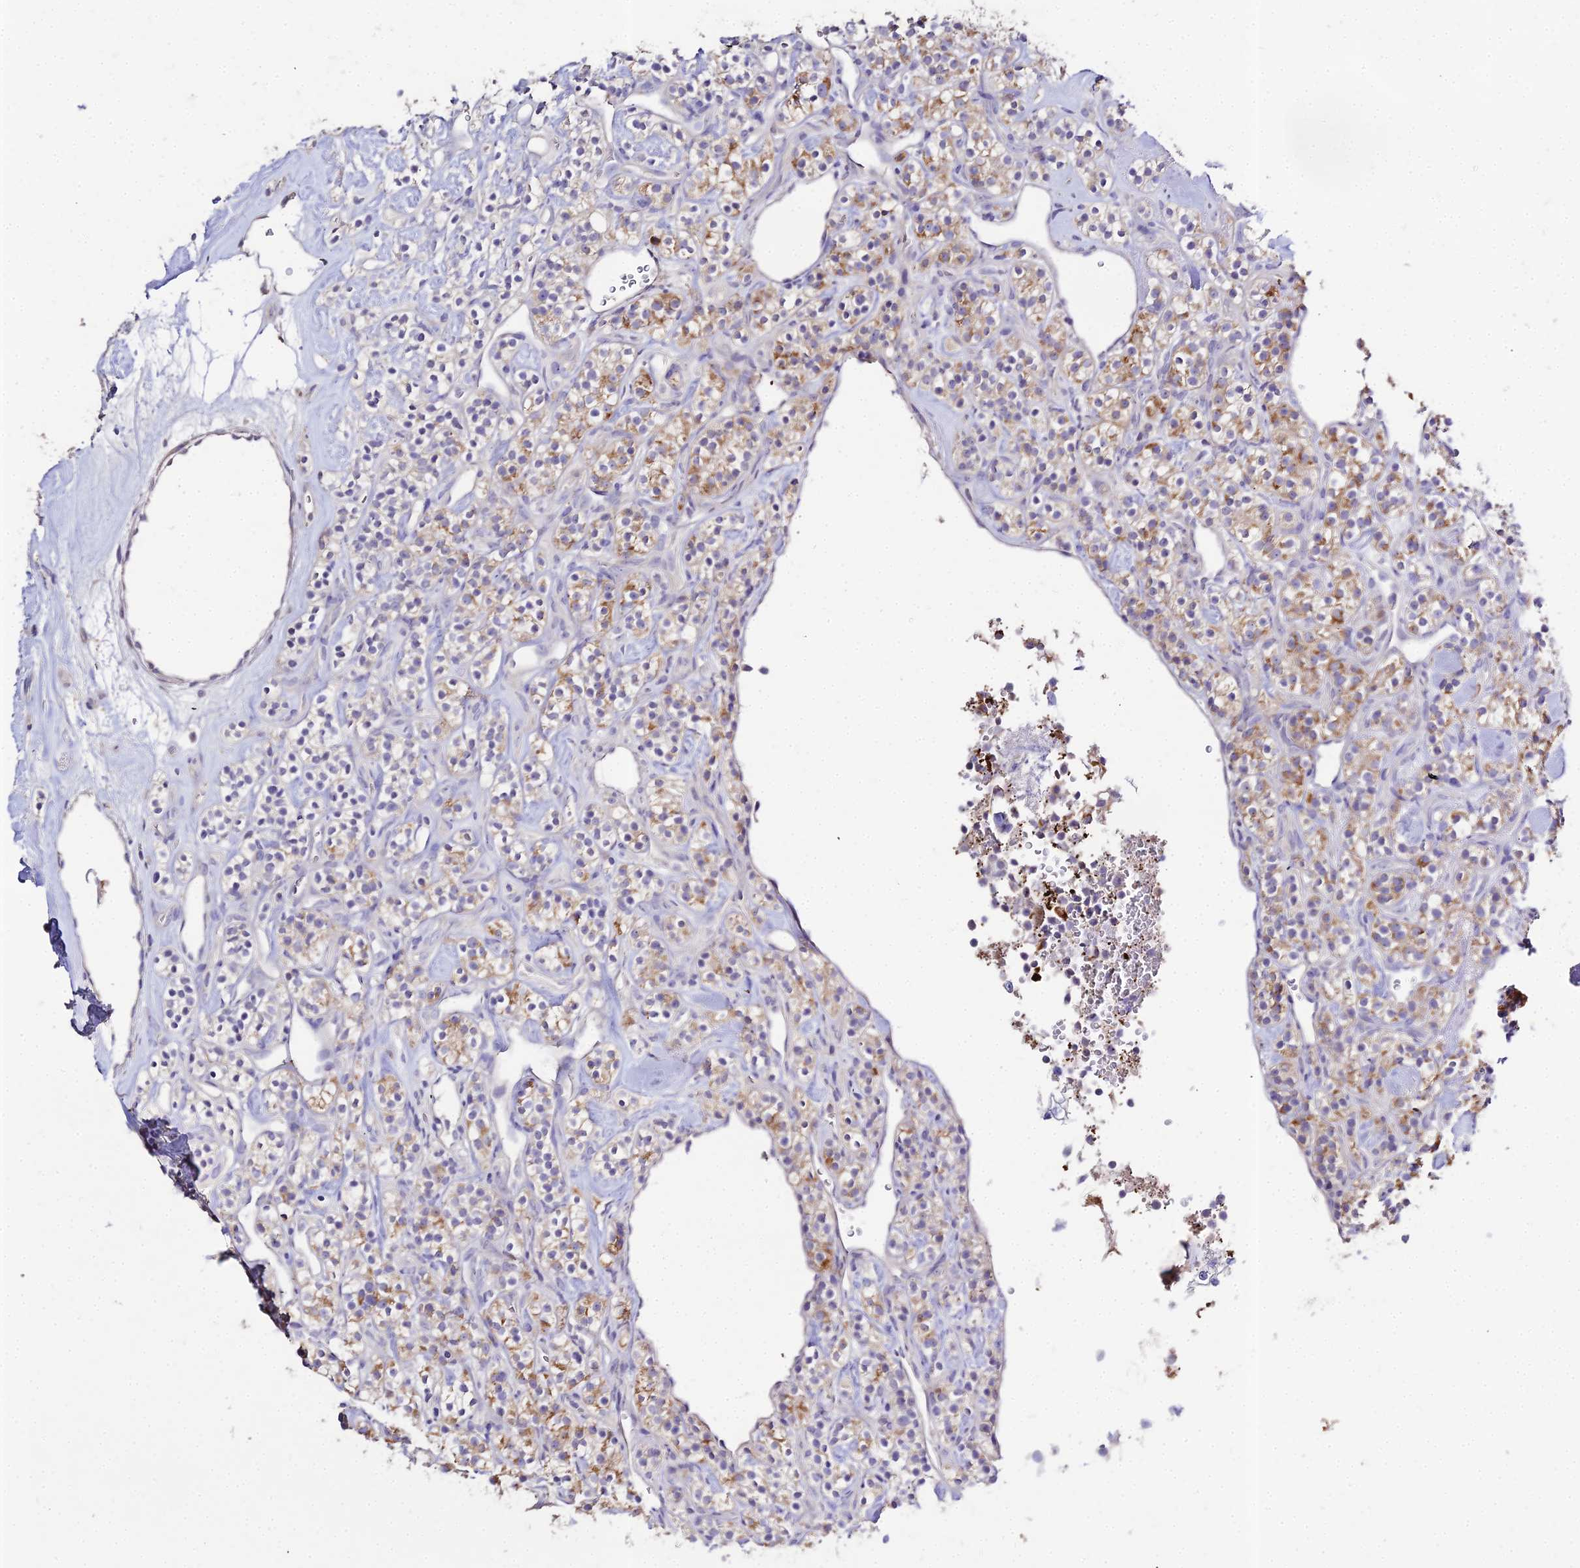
{"staining": {"intensity": "moderate", "quantity": "25%-75%", "location": "cytoplasmic/membranous"}, "tissue": "renal cancer", "cell_type": "Tumor cells", "image_type": "cancer", "snomed": [{"axis": "morphology", "description": "Adenocarcinoma, NOS"}, {"axis": "topography", "description": "Kidney"}], "caption": "Renal cancer stained with a brown dye displays moderate cytoplasmic/membranous positive expression in approximately 25%-75% of tumor cells.", "gene": "GLYAT", "patient": {"sex": "male", "age": 77}}